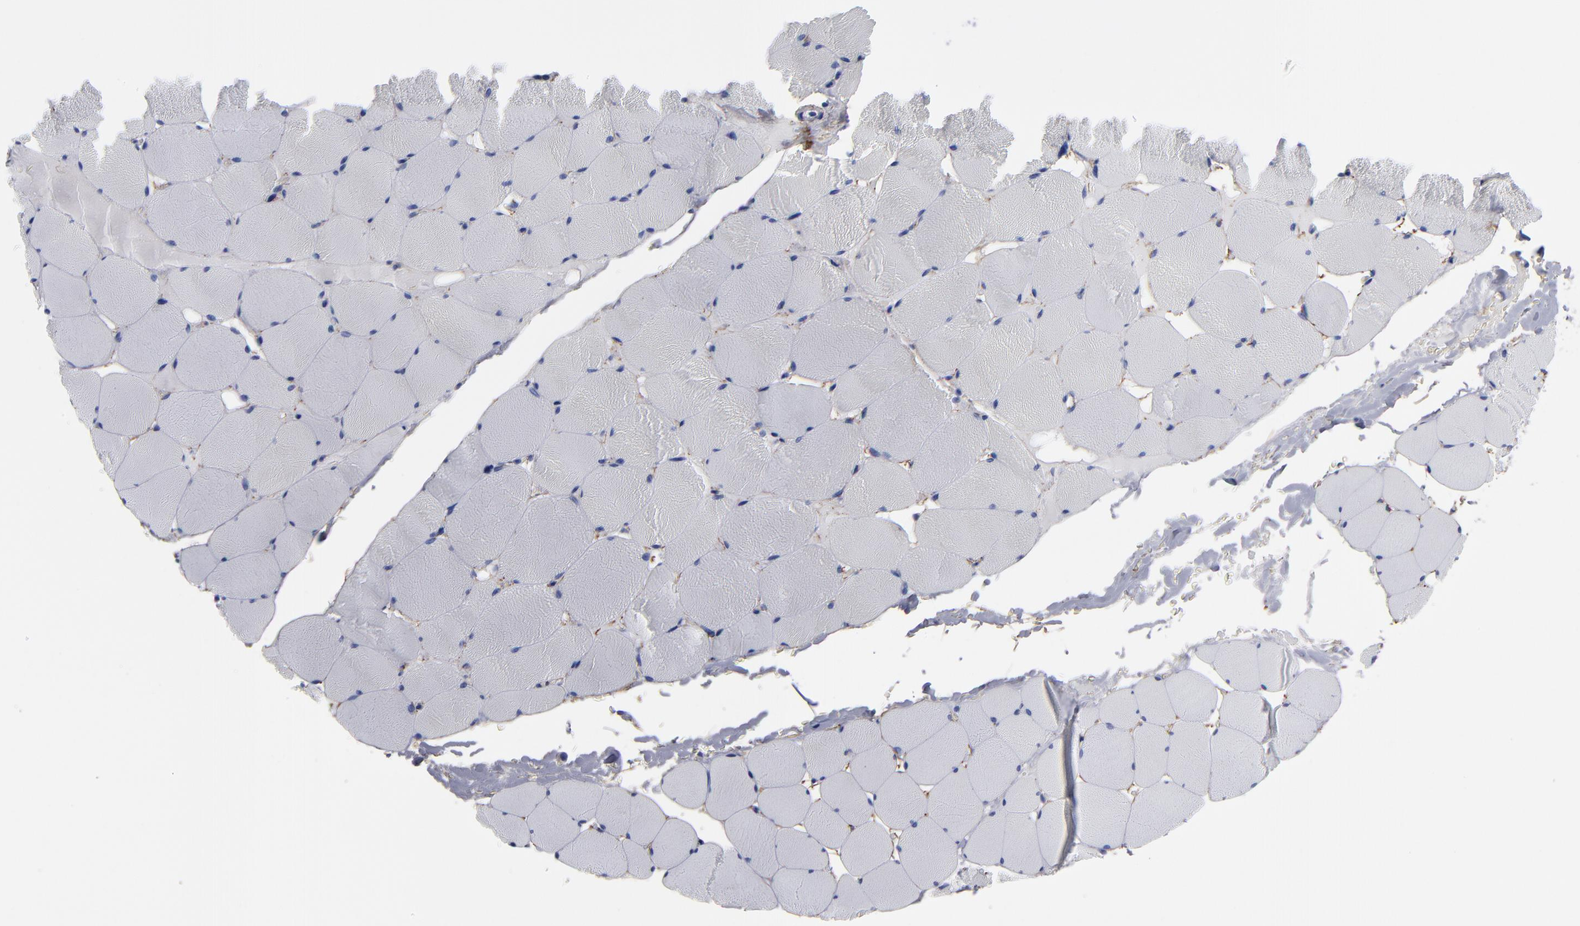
{"staining": {"intensity": "negative", "quantity": "none", "location": "none"}, "tissue": "skeletal muscle", "cell_type": "Myocytes", "image_type": "normal", "snomed": [{"axis": "morphology", "description": "Normal tissue, NOS"}, {"axis": "topography", "description": "Skeletal muscle"}], "caption": "Immunohistochemistry image of benign skeletal muscle stained for a protein (brown), which displays no staining in myocytes. (Stains: DAB immunohistochemistry (IHC) with hematoxylin counter stain, Microscopy: brightfield microscopy at high magnification).", "gene": "EMILIN1", "patient": {"sex": "male", "age": 62}}